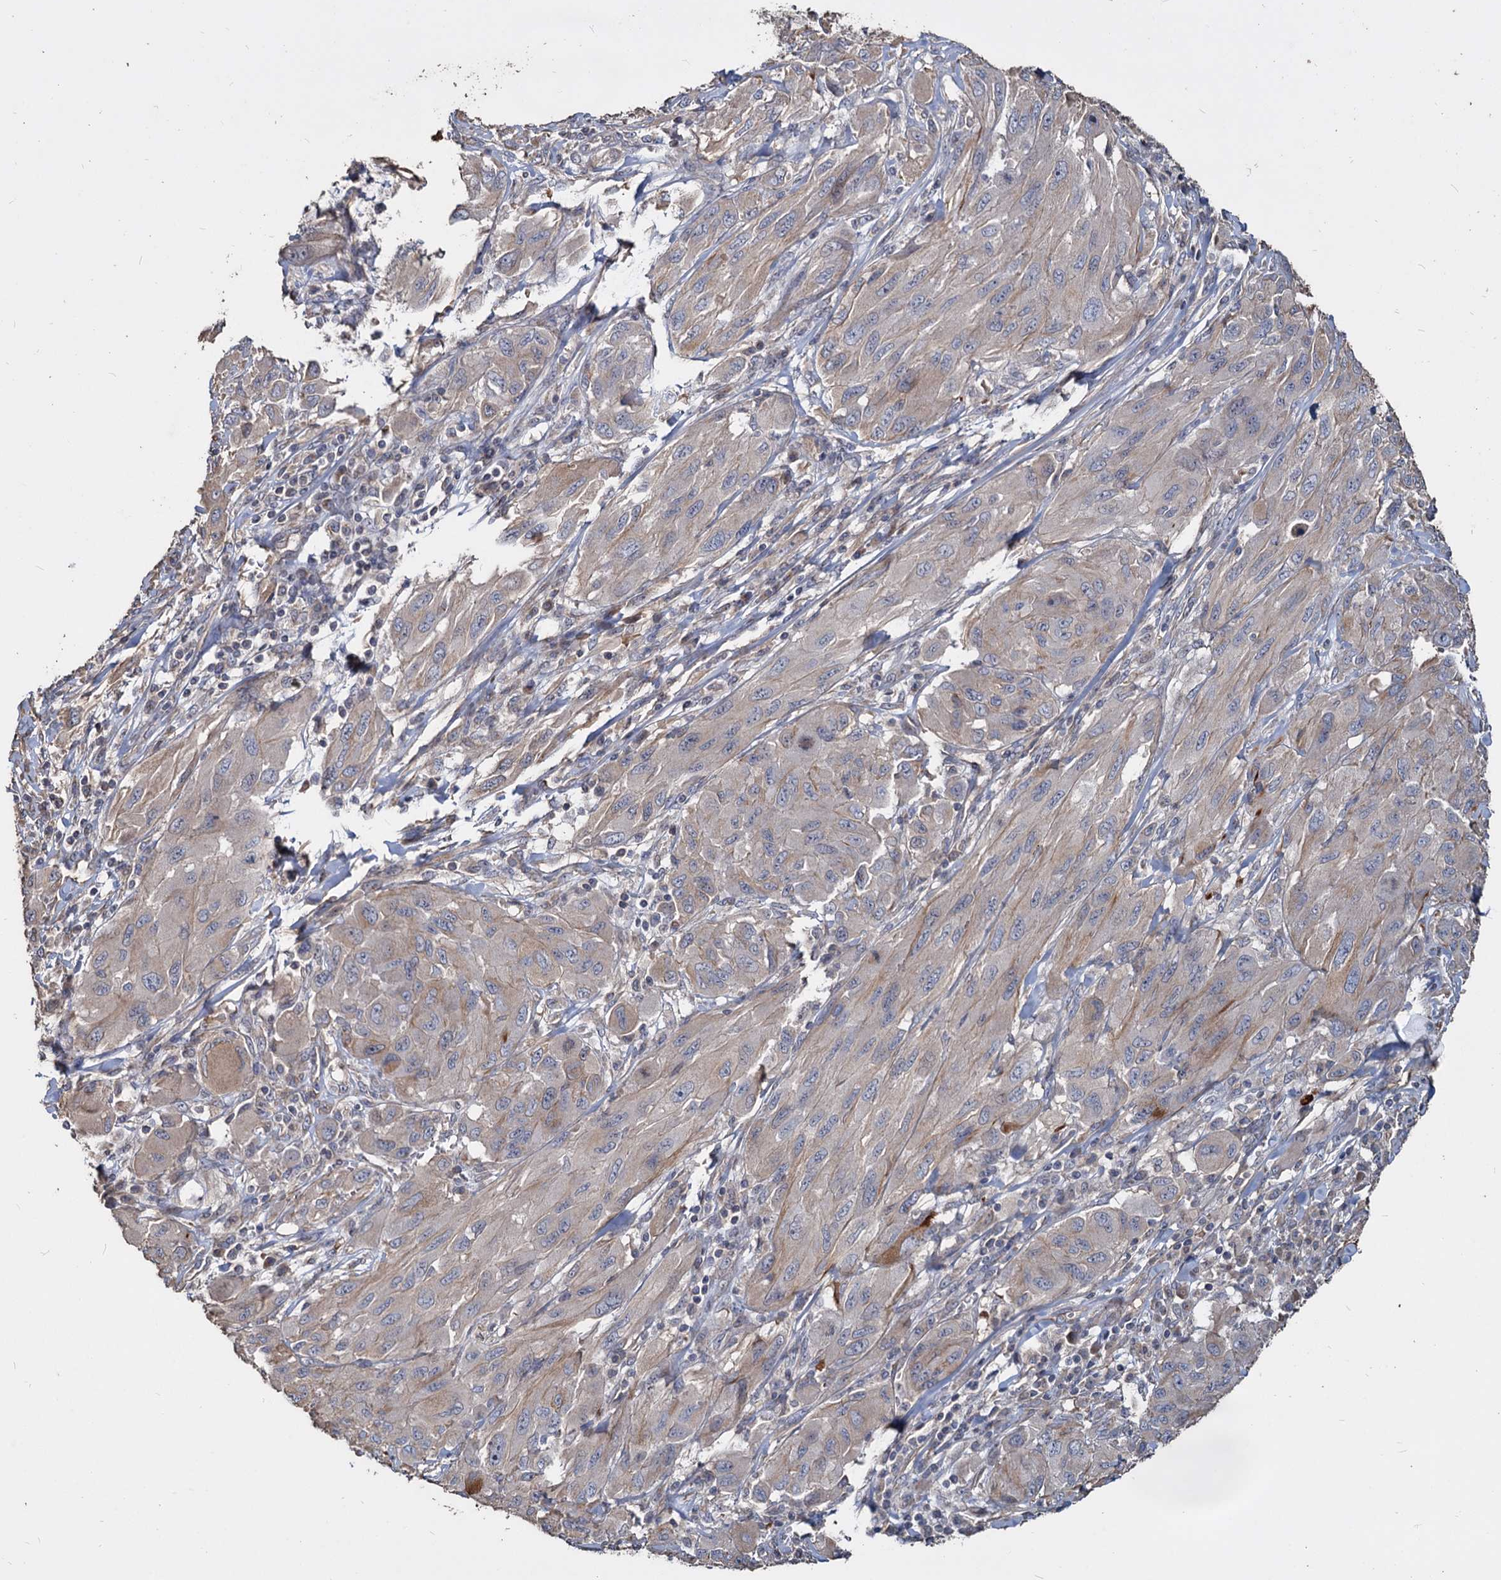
{"staining": {"intensity": "negative", "quantity": "none", "location": "none"}, "tissue": "melanoma", "cell_type": "Tumor cells", "image_type": "cancer", "snomed": [{"axis": "morphology", "description": "Malignant melanoma, NOS"}, {"axis": "topography", "description": "Skin"}], "caption": "Malignant melanoma was stained to show a protein in brown. There is no significant expression in tumor cells.", "gene": "DEPDC4", "patient": {"sex": "female", "age": 91}}